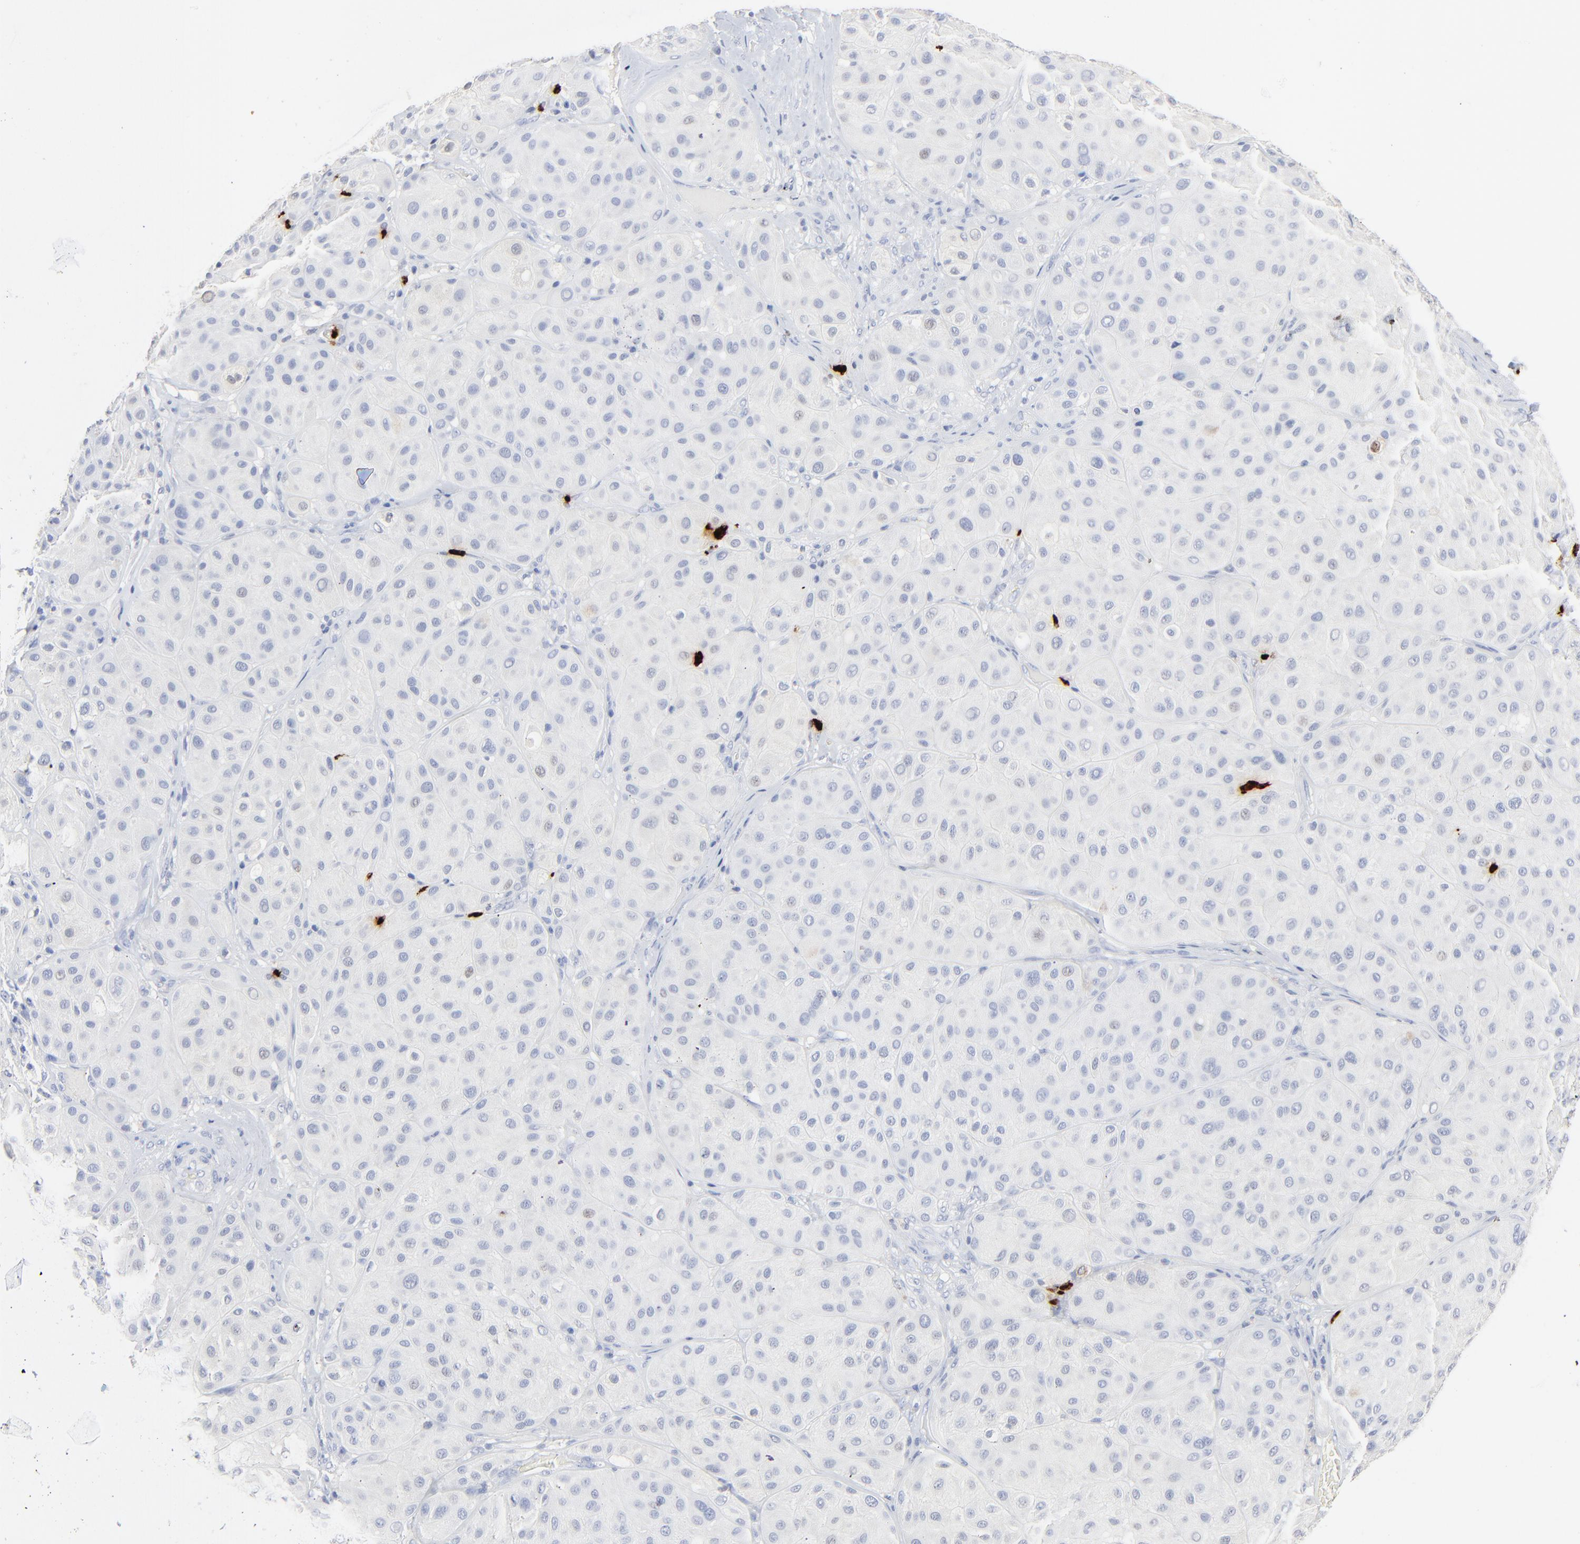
{"staining": {"intensity": "negative", "quantity": "none", "location": "none"}, "tissue": "melanoma", "cell_type": "Tumor cells", "image_type": "cancer", "snomed": [{"axis": "morphology", "description": "Normal tissue, NOS"}, {"axis": "morphology", "description": "Malignant melanoma, Metastatic site"}, {"axis": "topography", "description": "Skin"}], "caption": "This photomicrograph is of malignant melanoma (metastatic site) stained with IHC to label a protein in brown with the nuclei are counter-stained blue. There is no positivity in tumor cells.", "gene": "LCN2", "patient": {"sex": "male", "age": 41}}